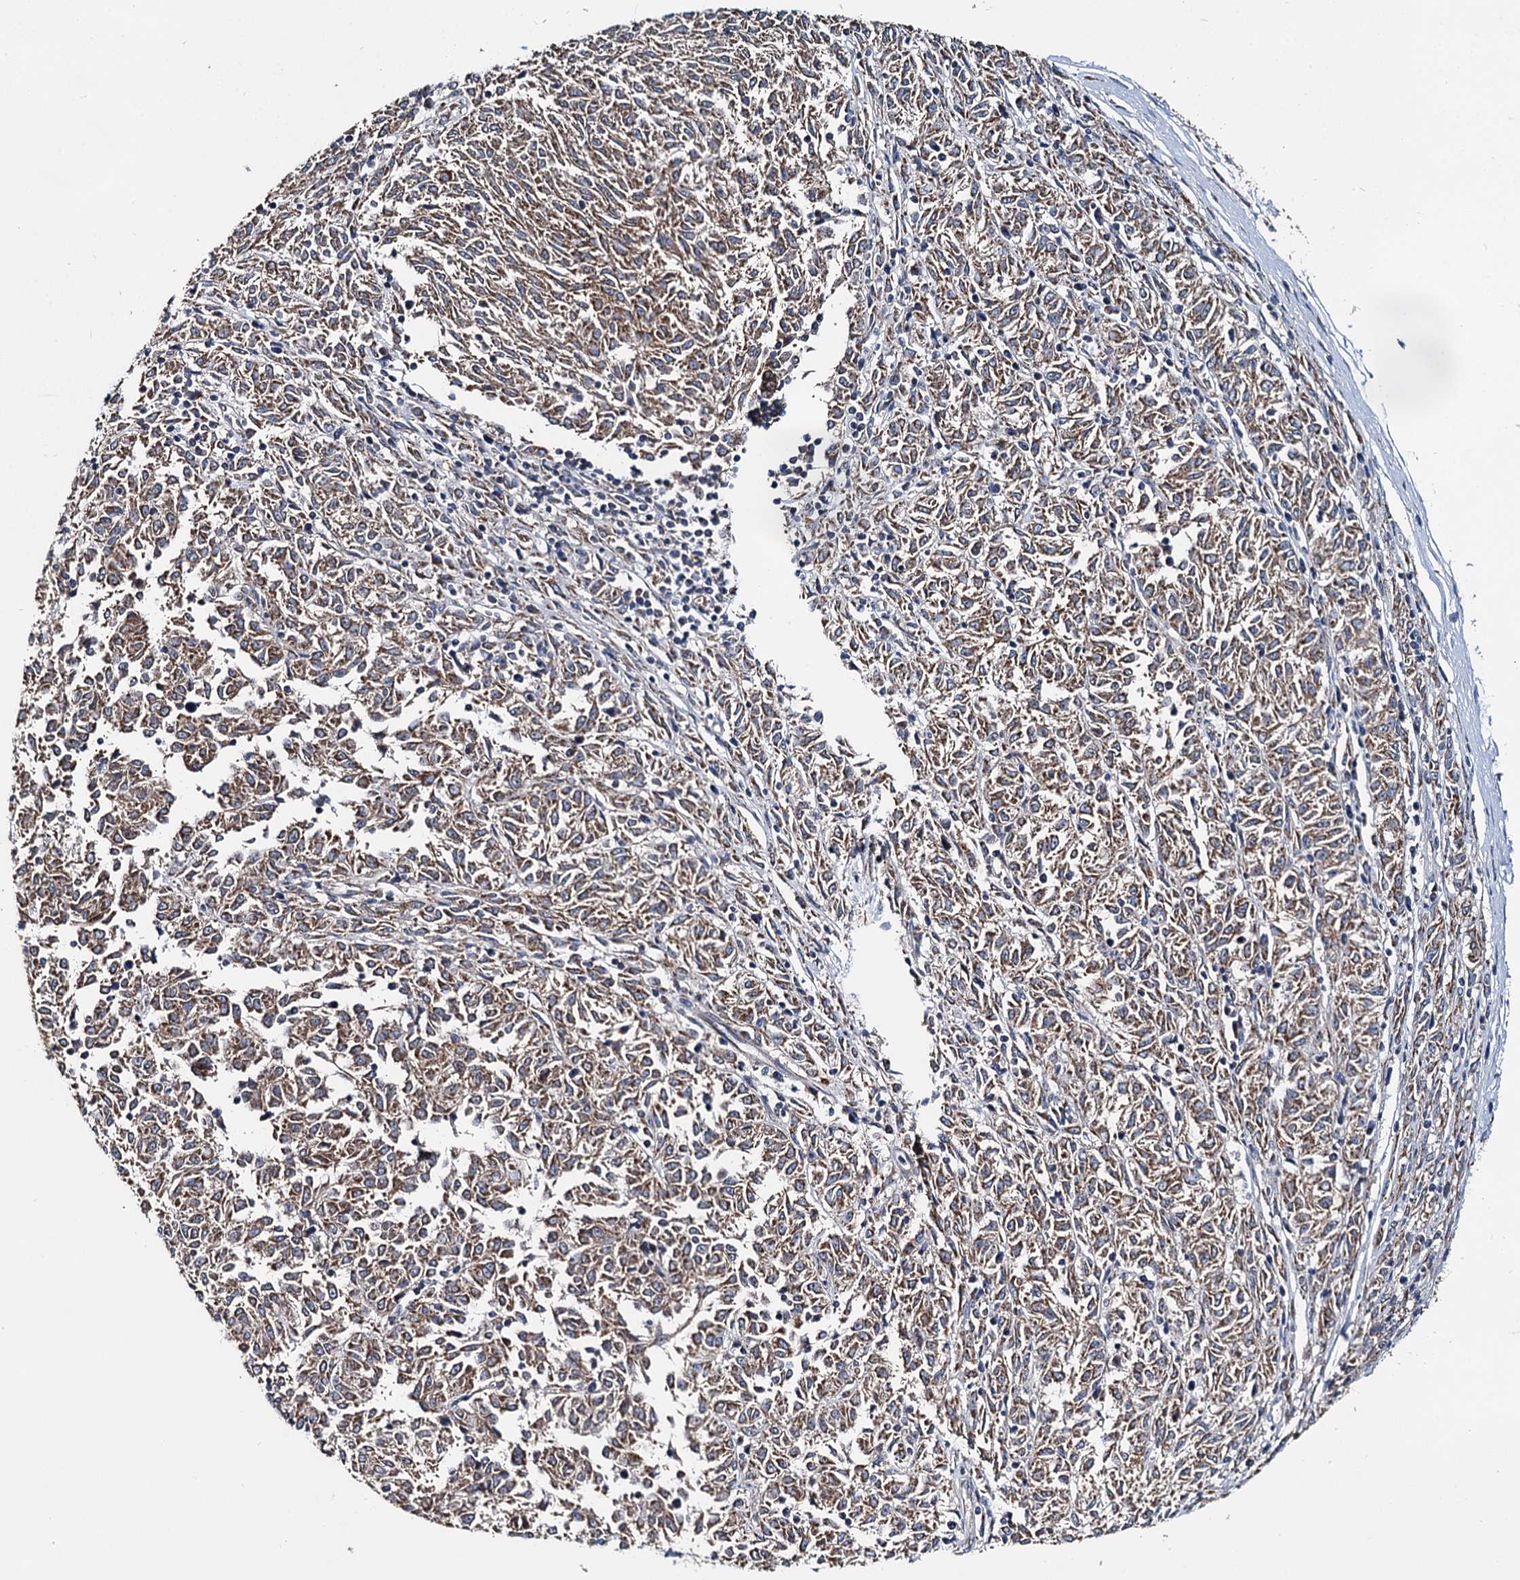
{"staining": {"intensity": "weak", "quantity": ">75%", "location": "cytoplasmic/membranous"}, "tissue": "melanoma", "cell_type": "Tumor cells", "image_type": "cancer", "snomed": [{"axis": "morphology", "description": "Malignant melanoma, NOS"}, {"axis": "topography", "description": "Skin"}], "caption": "Melanoma stained for a protein (brown) shows weak cytoplasmic/membranous positive expression in about >75% of tumor cells.", "gene": "SPRYD3", "patient": {"sex": "female", "age": 72}}